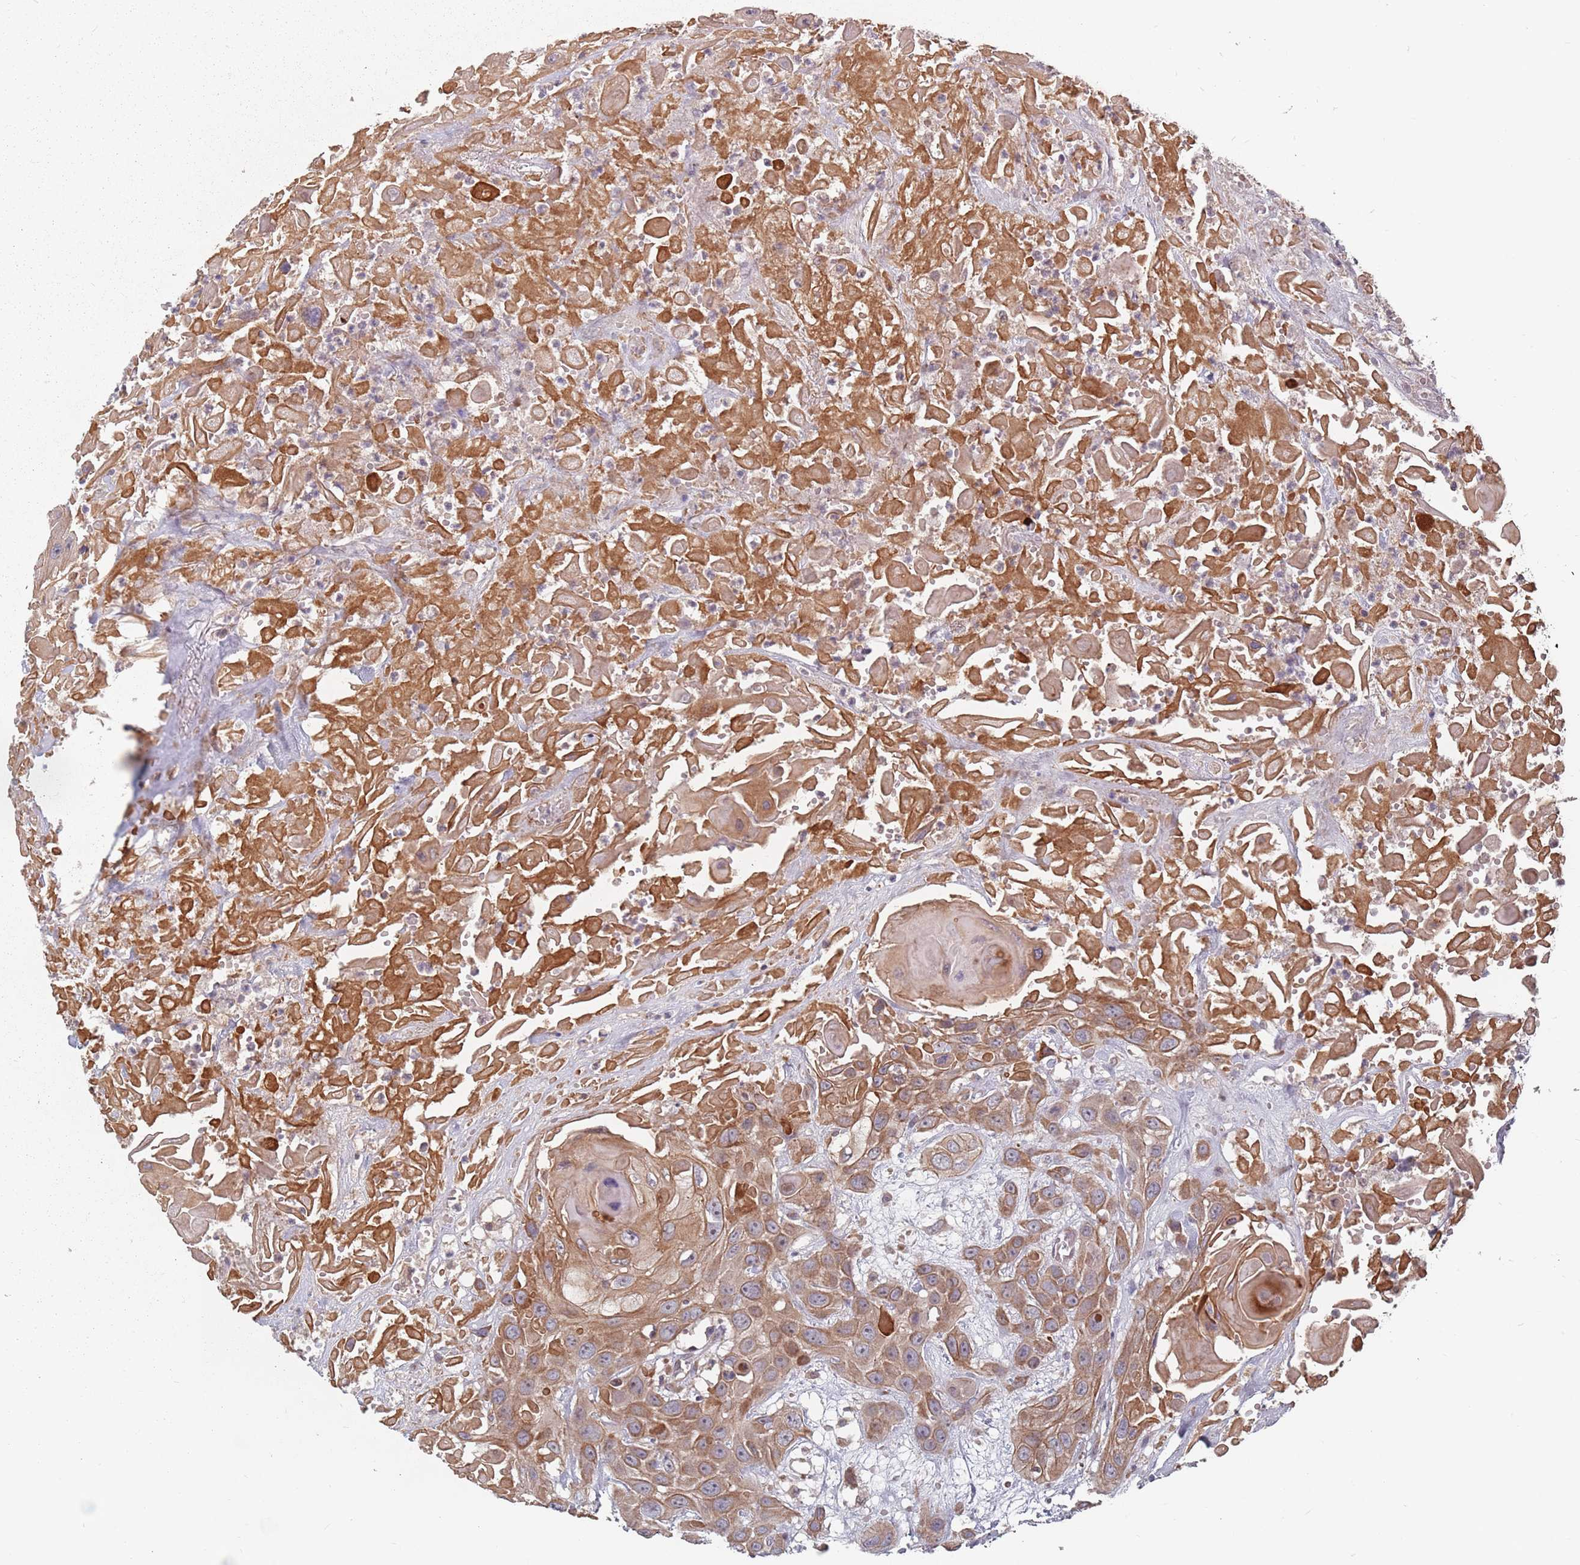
{"staining": {"intensity": "moderate", "quantity": ">75%", "location": "cytoplasmic/membranous"}, "tissue": "head and neck cancer", "cell_type": "Tumor cells", "image_type": "cancer", "snomed": [{"axis": "morphology", "description": "Squamous cell carcinoma, NOS"}, {"axis": "topography", "description": "Head-Neck"}], "caption": "Immunohistochemistry (IHC) (DAB (3,3'-diaminobenzidine)) staining of head and neck squamous cell carcinoma displays moderate cytoplasmic/membranous protein staining in approximately >75% of tumor cells. Nuclei are stained in blue.", "gene": "ADAL", "patient": {"sex": "male", "age": 81}}